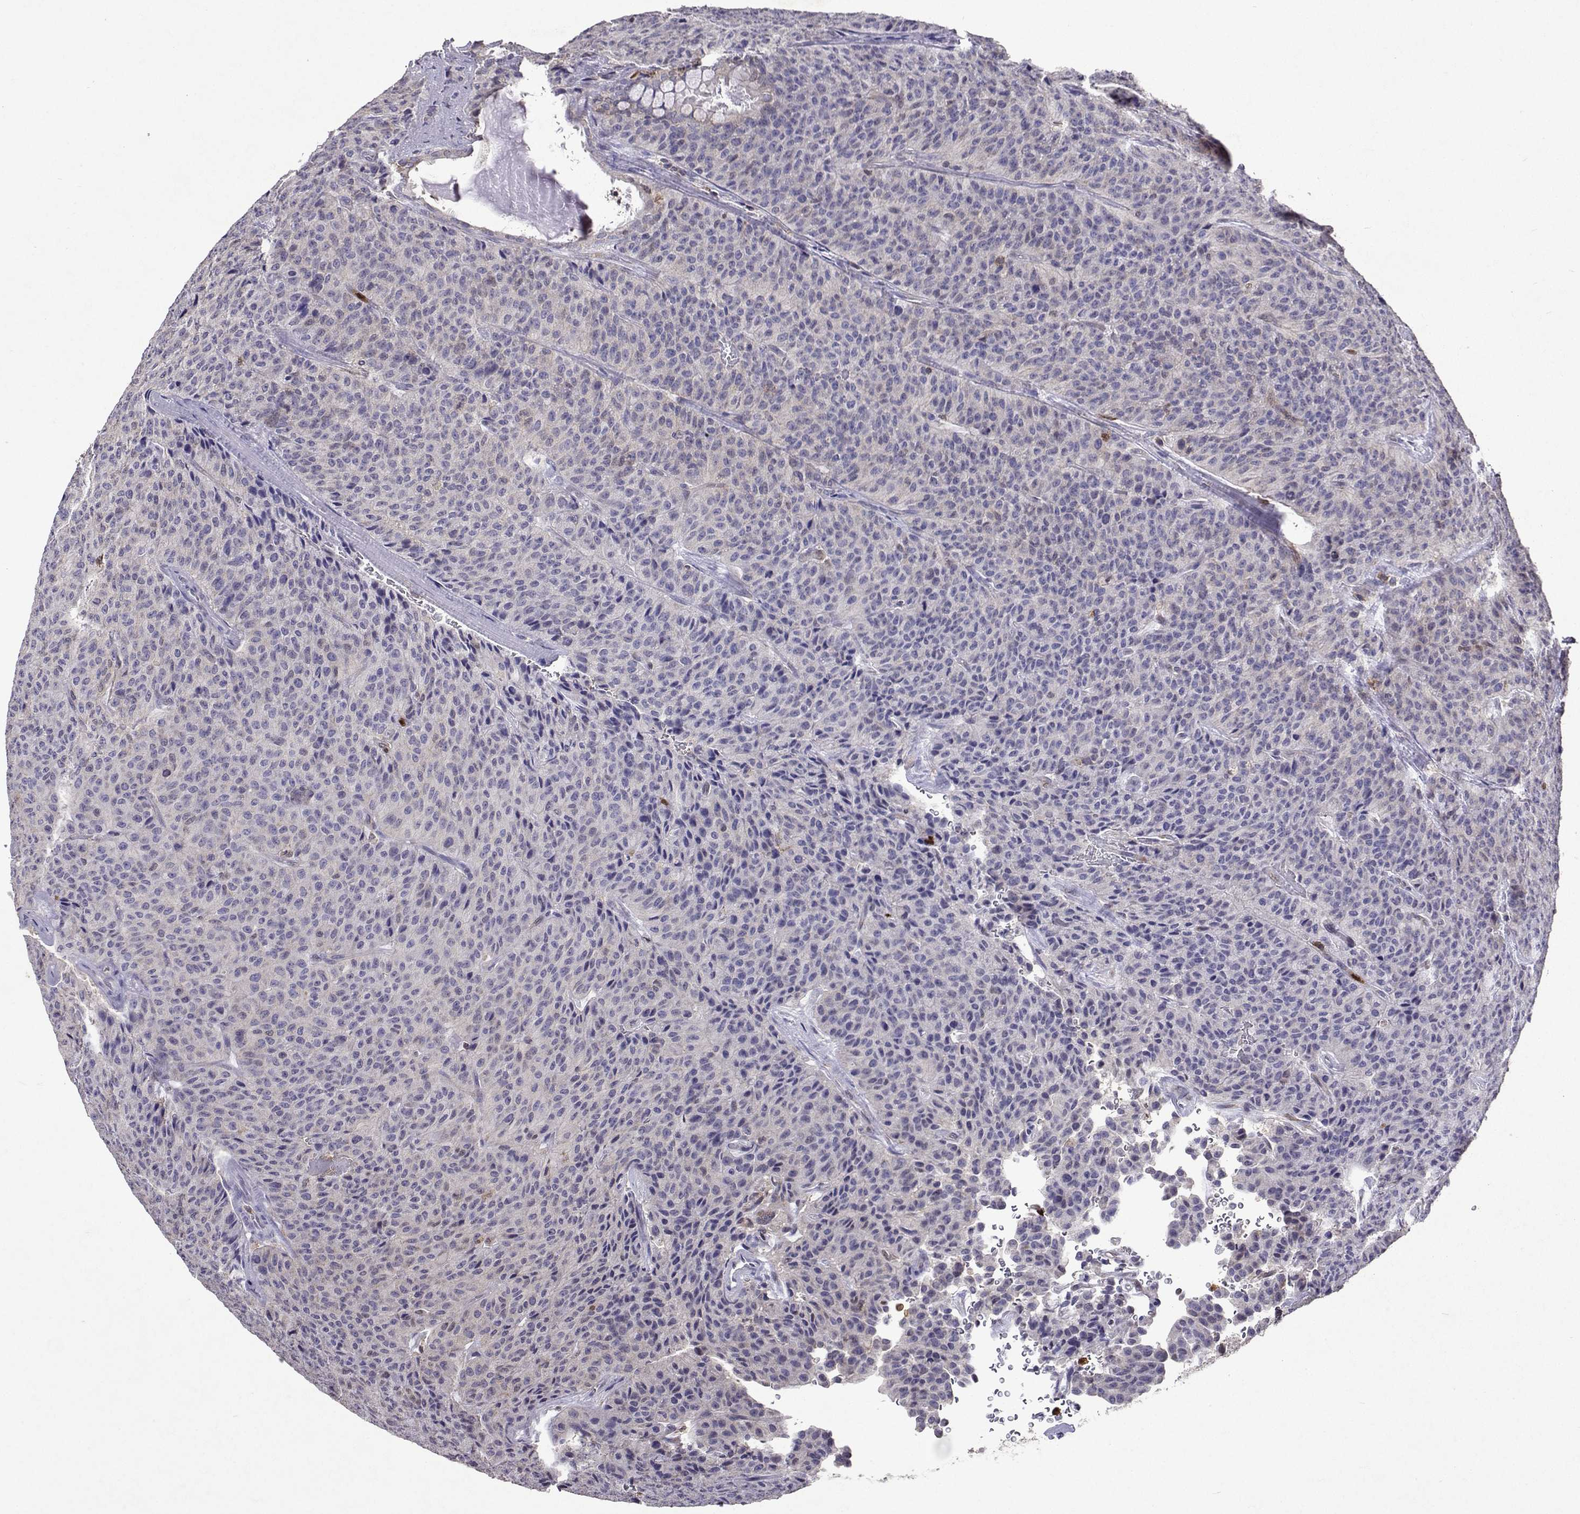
{"staining": {"intensity": "negative", "quantity": "none", "location": "none"}, "tissue": "carcinoid", "cell_type": "Tumor cells", "image_type": "cancer", "snomed": [{"axis": "morphology", "description": "Carcinoid, malignant, NOS"}, {"axis": "topography", "description": "Lung"}], "caption": "Immunohistochemistry of human malignant carcinoid exhibits no positivity in tumor cells. (Immunohistochemistry, brightfield microscopy, high magnification).", "gene": "APAF1", "patient": {"sex": "male", "age": 71}}